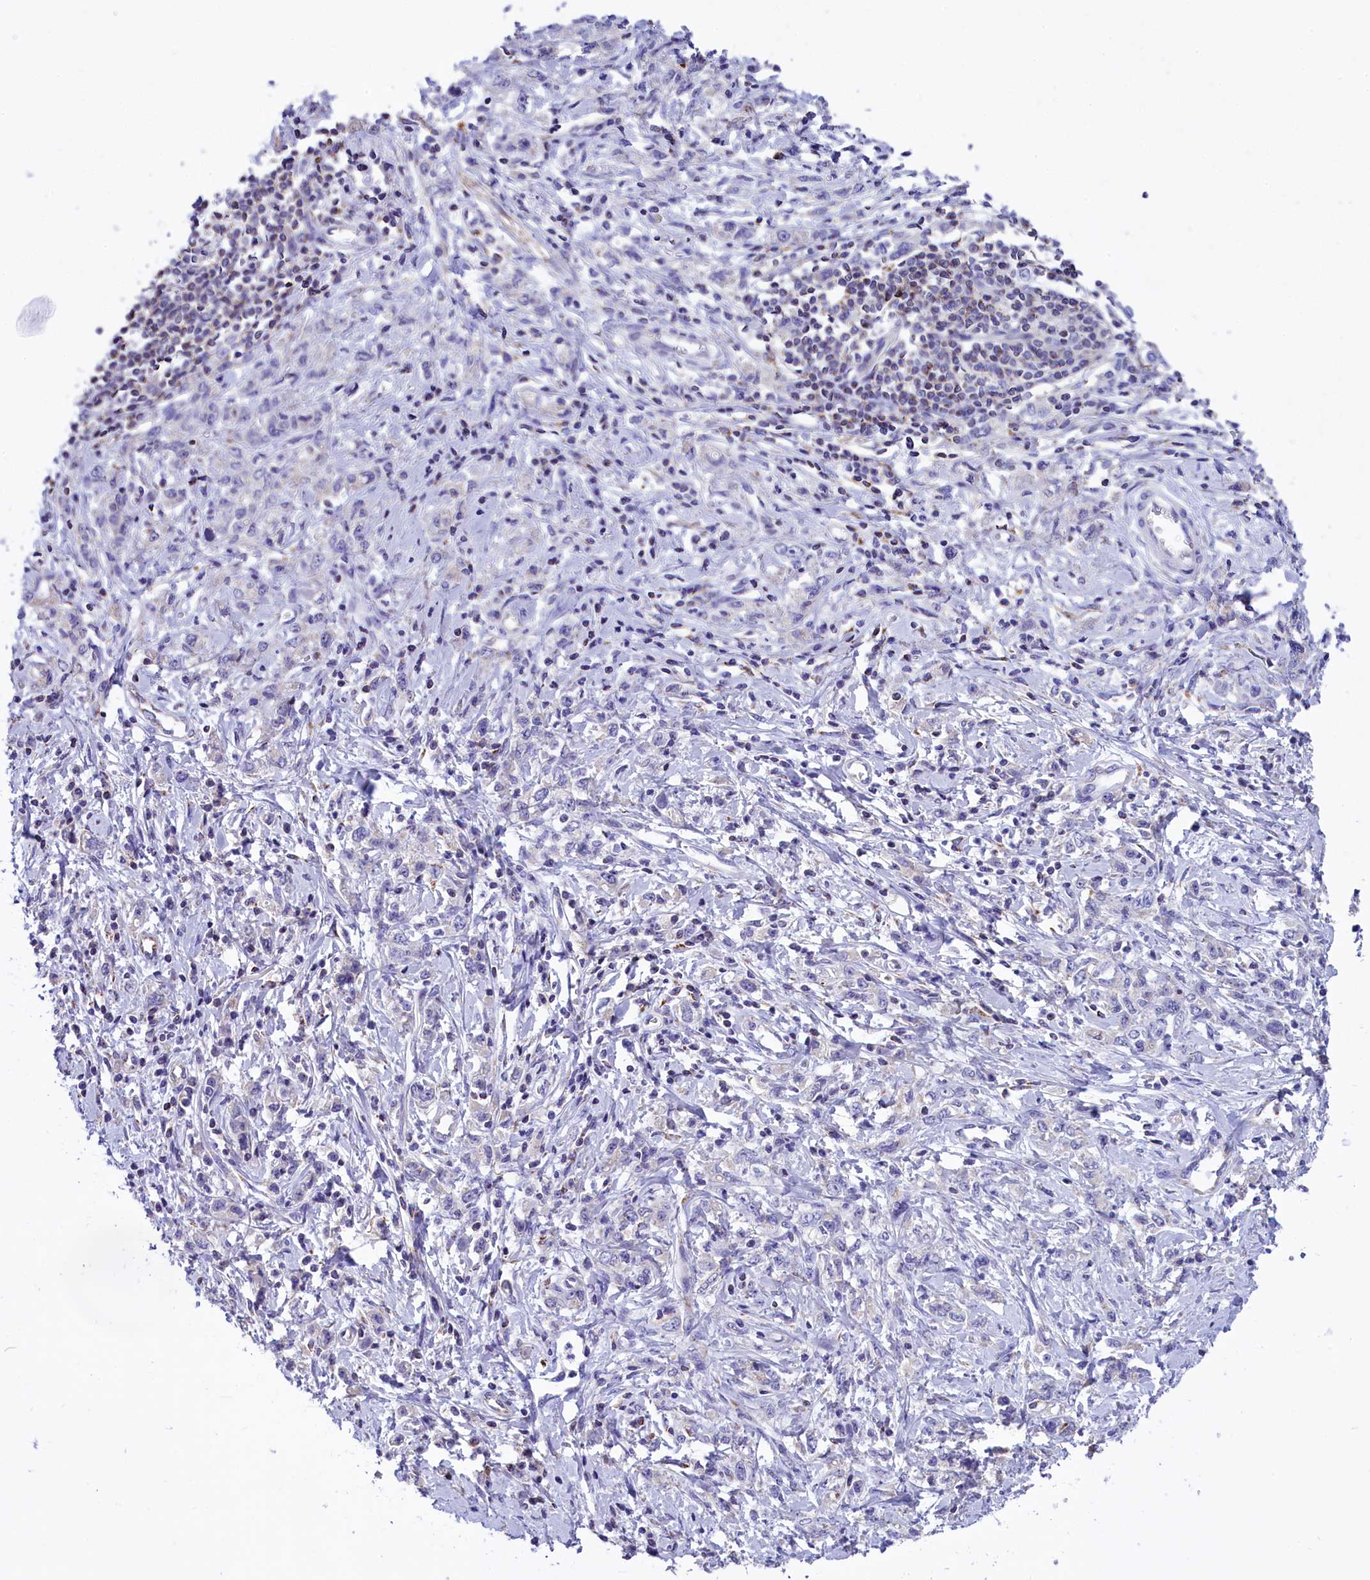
{"staining": {"intensity": "negative", "quantity": "none", "location": "none"}, "tissue": "stomach cancer", "cell_type": "Tumor cells", "image_type": "cancer", "snomed": [{"axis": "morphology", "description": "Adenocarcinoma, NOS"}, {"axis": "topography", "description": "Stomach"}], "caption": "The IHC image has no significant expression in tumor cells of stomach cancer (adenocarcinoma) tissue.", "gene": "ABAT", "patient": {"sex": "female", "age": 76}}